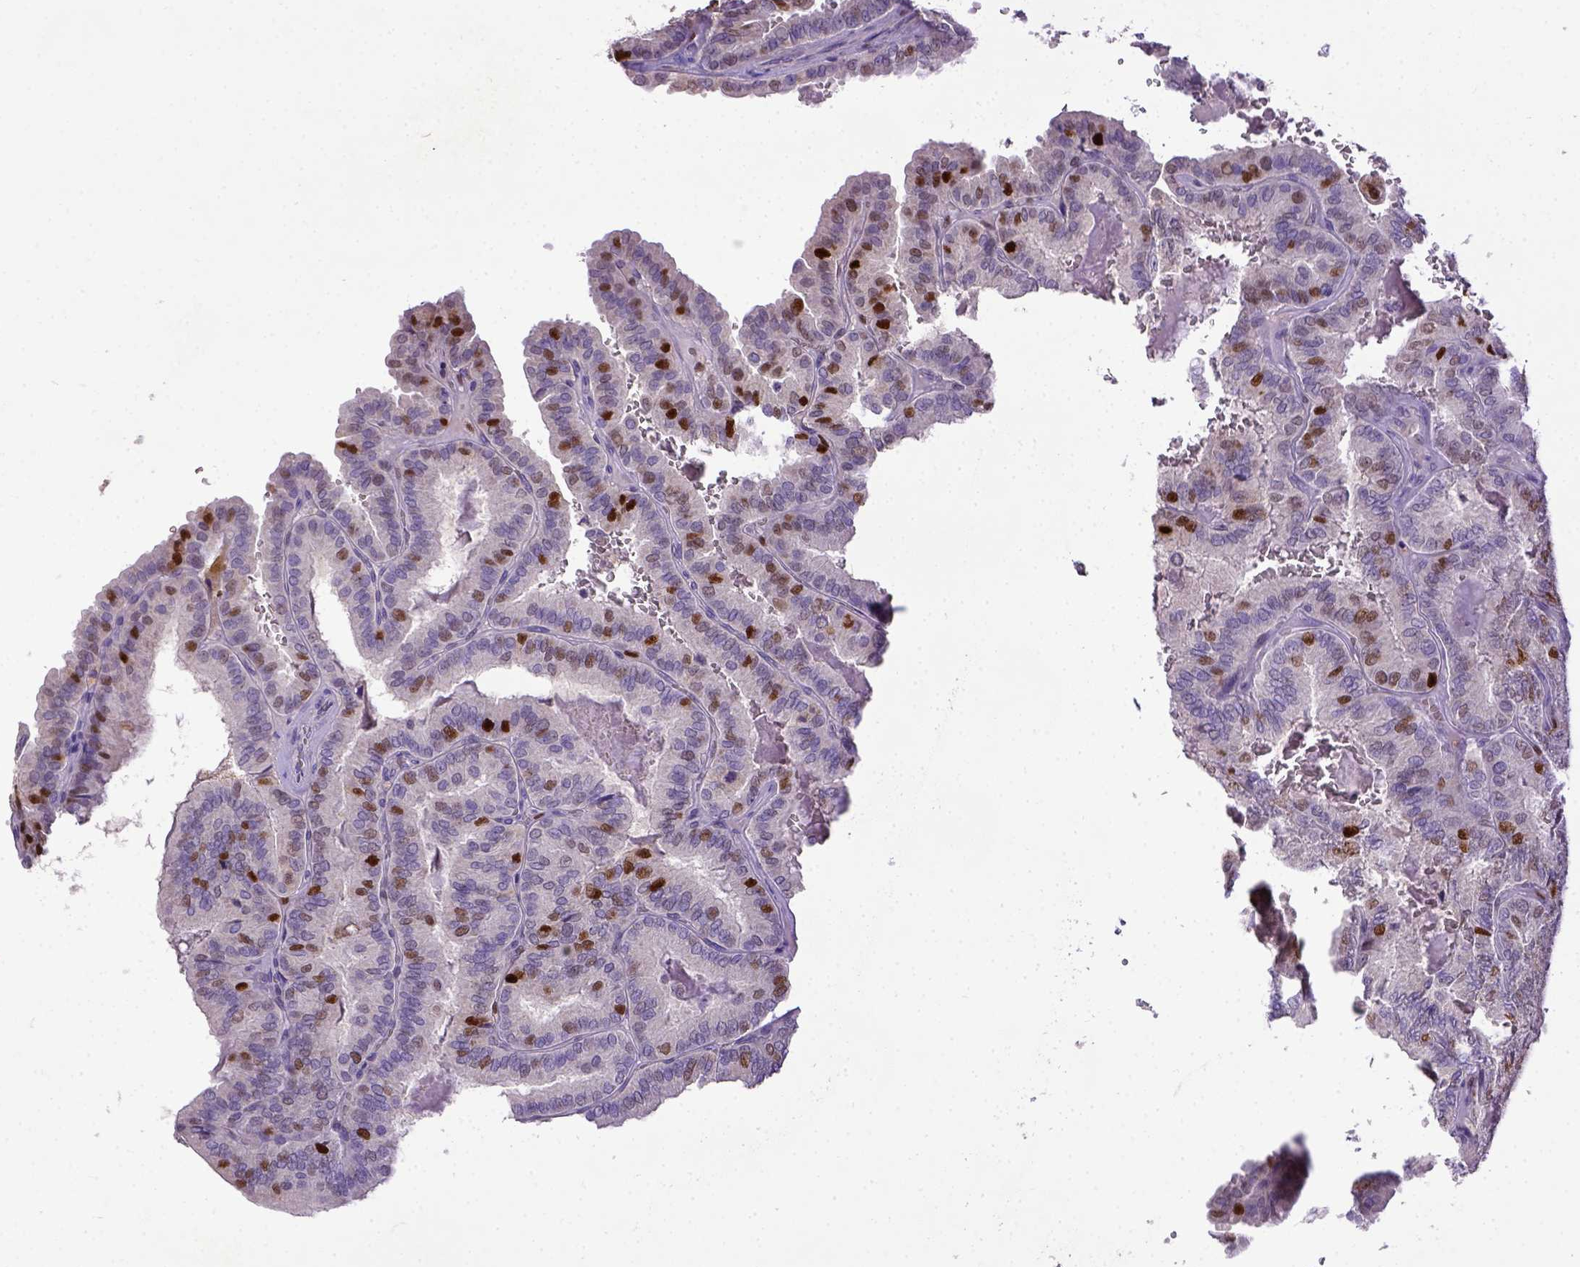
{"staining": {"intensity": "moderate", "quantity": "<25%", "location": "nuclear"}, "tissue": "thyroid cancer", "cell_type": "Tumor cells", "image_type": "cancer", "snomed": [{"axis": "morphology", "description": "Papillary adenocarcinoma, NOS"}, {"axis": "topography", "description": "Thyroid gland"}], "caption": "A low amount of moderate nuclear positivity is seen in about <25% of tumor cells in thyroid cancer (papillary adenocarcinoma) tissue.", "gene": "CDKN1A", "patient": {"sex": "female", "age": 75}}